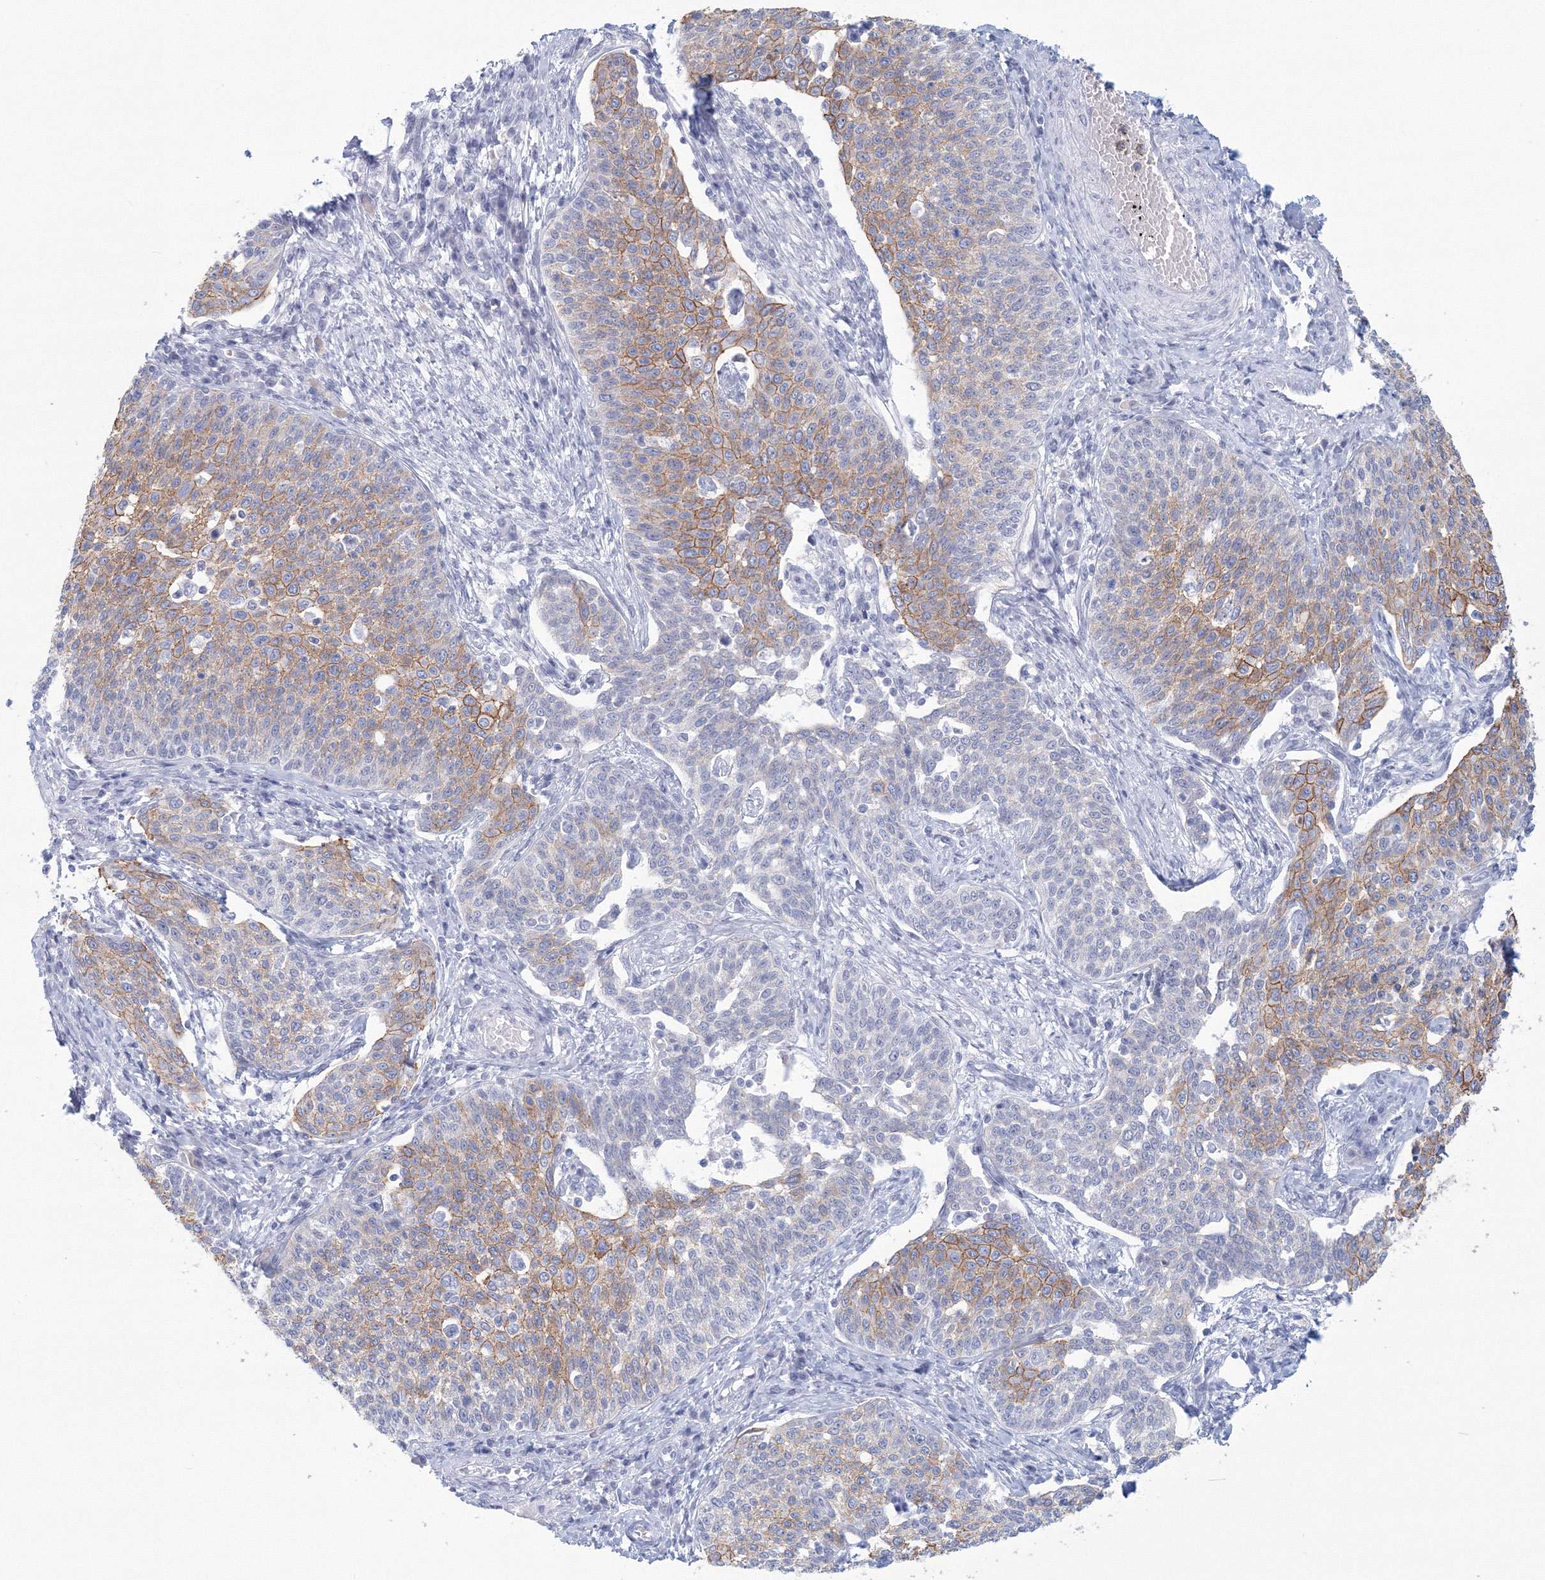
{"staining": {"intensity": "moderate", "quantity": "25%-75%", "location": "cytoplasmic/membranous"}, "tissue": "cervical cancer", "cell_type": "Tumor cells", "image_type": "cancer", "snomed": [{"axis": "morphology", "description": "Squamous cell carcinoma, NOS"}, {"axis": "topography", "description": "Cervix"}], "caption": "DAB immunohistochemical staining of cervical squamous cell carcinoma exhibits moderate cytoplasmic/membranous protein expression in approximately 25%-75% of tumor cells. The protein is shown in brown color, while the nuclei are stained blue.", "gene": "VSIG1", "patient": {"sex": "female", "age": 34}}